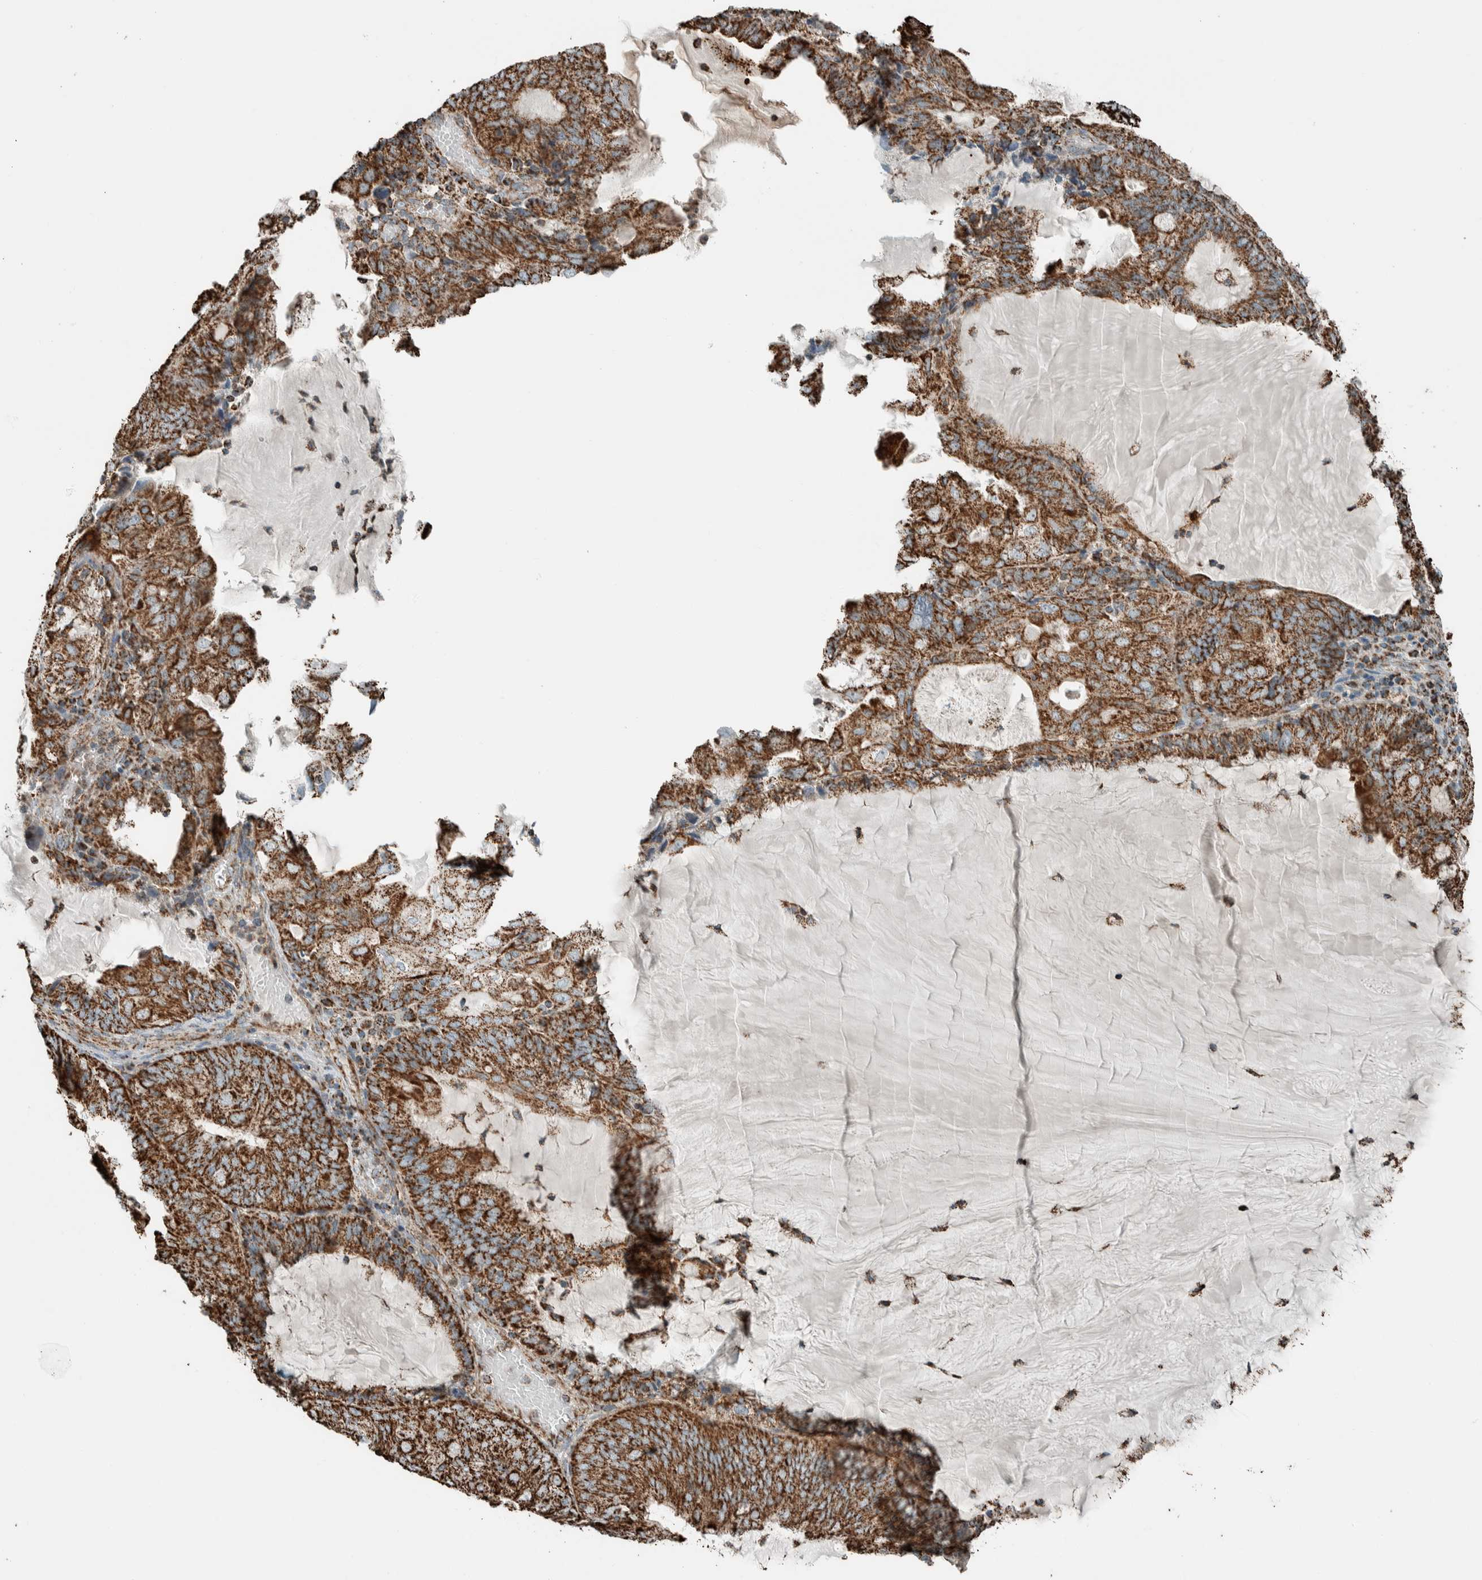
{"staining": {"intensity": "strong", "quantity": ">75%", "location": "cytoplasmic/membranous"}, "tissue": "endometrial cancer", "cell_type": "Tumor cells", "image_type": "cancer", "snomed": [{"axis": "morphology", "description": "Adenocarcinoma, NOS"}, {"axis": "topography", "description": "Endometrium"}], "caption": "Protein expression by IHC exhibits strong cytoplasmic/membranous expression in about >75% of tumor cells in endometrial cancer. (Stains: DAB in brown, nuclei in blue, Microscopy: brightfield microscopy at high magnification).", "gene": "ZNF454", "patient": {"sex": "female", "age": 81}}